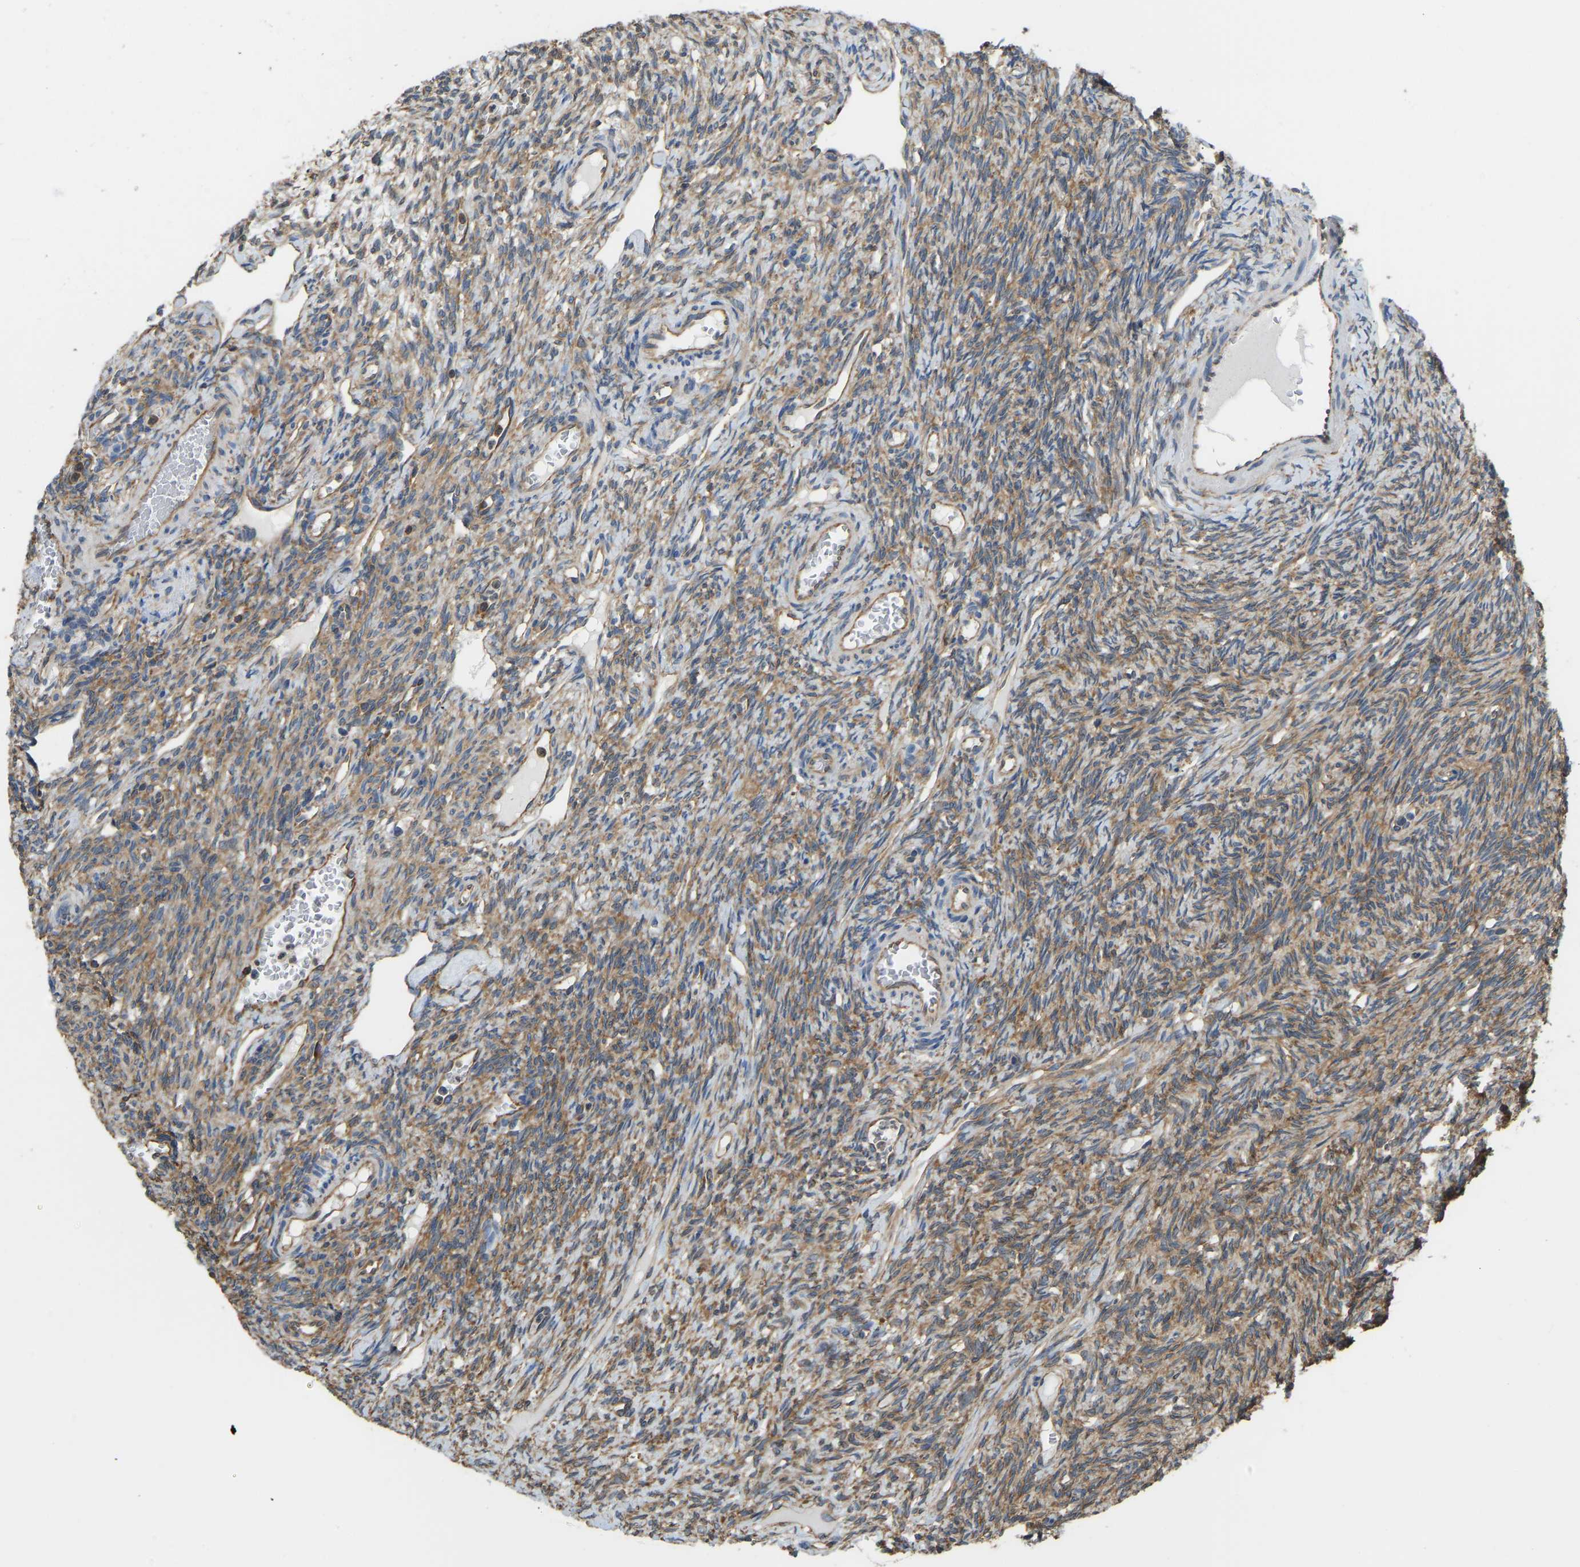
{"staining": {"intensity": "moderate", "quantity": ">75%", "location": "cytoplasmic/membranous"}, "tissue": "ovary", "cell_type": "Follicle cells", "image_type": "normal", "snomed": [{"axis": "morphology", "description": "Normal tissue, NOS"}, {"axis": "topography", "description": "Ovary"}], "caption": "Ovary stained with immunohistochemistry (IHC) reveals moderate cytoplasmic/membranous expression in about >75% of follicle cells.", "gene": "RPS6KB2", "patient": {"sex": "female", "age": 33}}